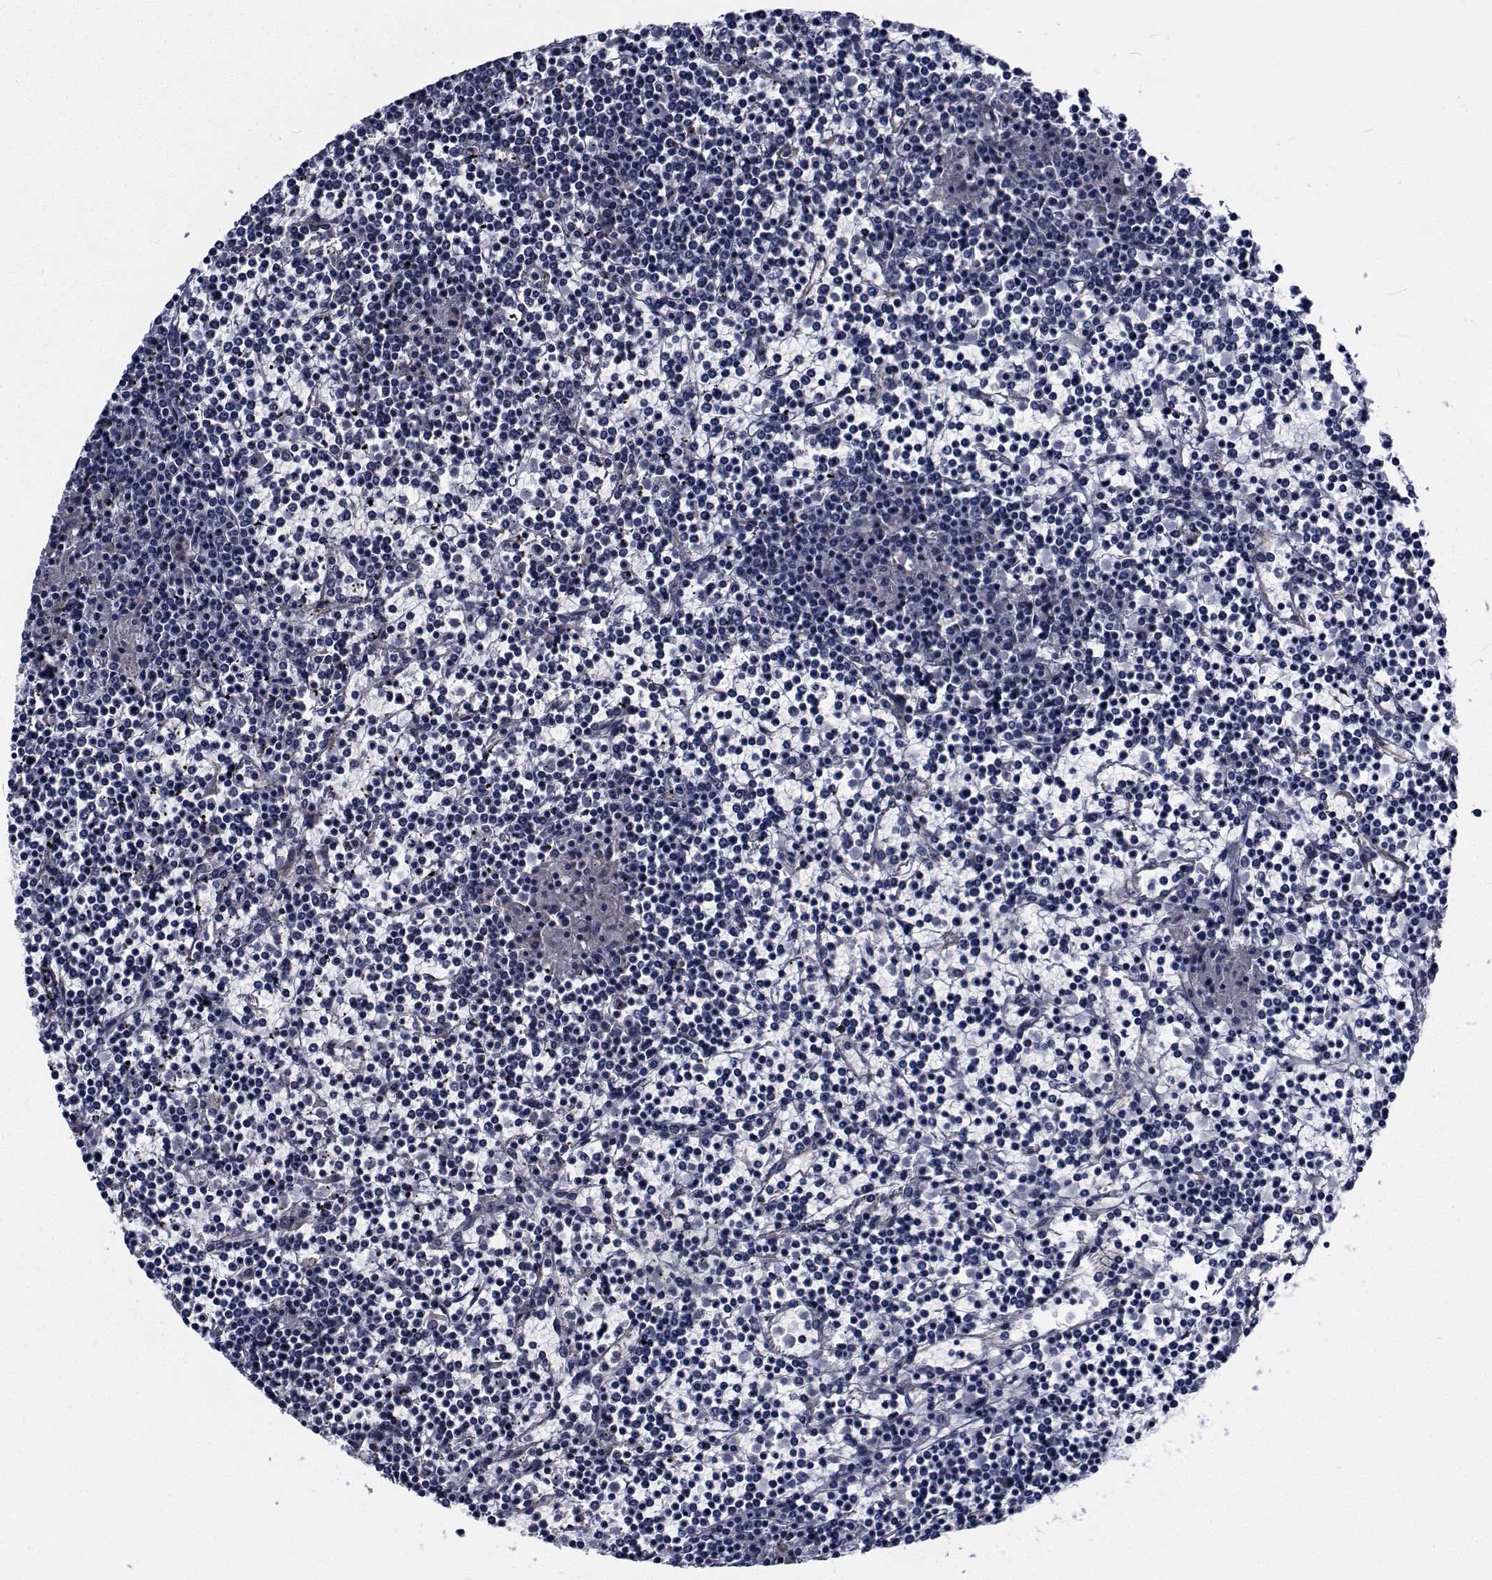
{"staining": {"intensity": "negative", "quantity": "none", "location": "none"}, "tissue": "lymphoma", "cell_type": "Tumor cells", "image_type": "cancer", "snomed": [{"axis": "morphology", "description": "Malignant lymphoma, non-Hodgkin's type, Low grade"}, {"axis": "topography", "description": "Spleen"}], "caption": "IHC histopathology image of neoplastic tissue: human malignant lymphoma, non-Hodgkin's type (low-grade) stained with DAB (3,3'-diaminobenzidine) demonstrates no significant protein expression in tumor cells.", "gene": "TTBK1", "patient": {"sex": "female", "age": 19}}